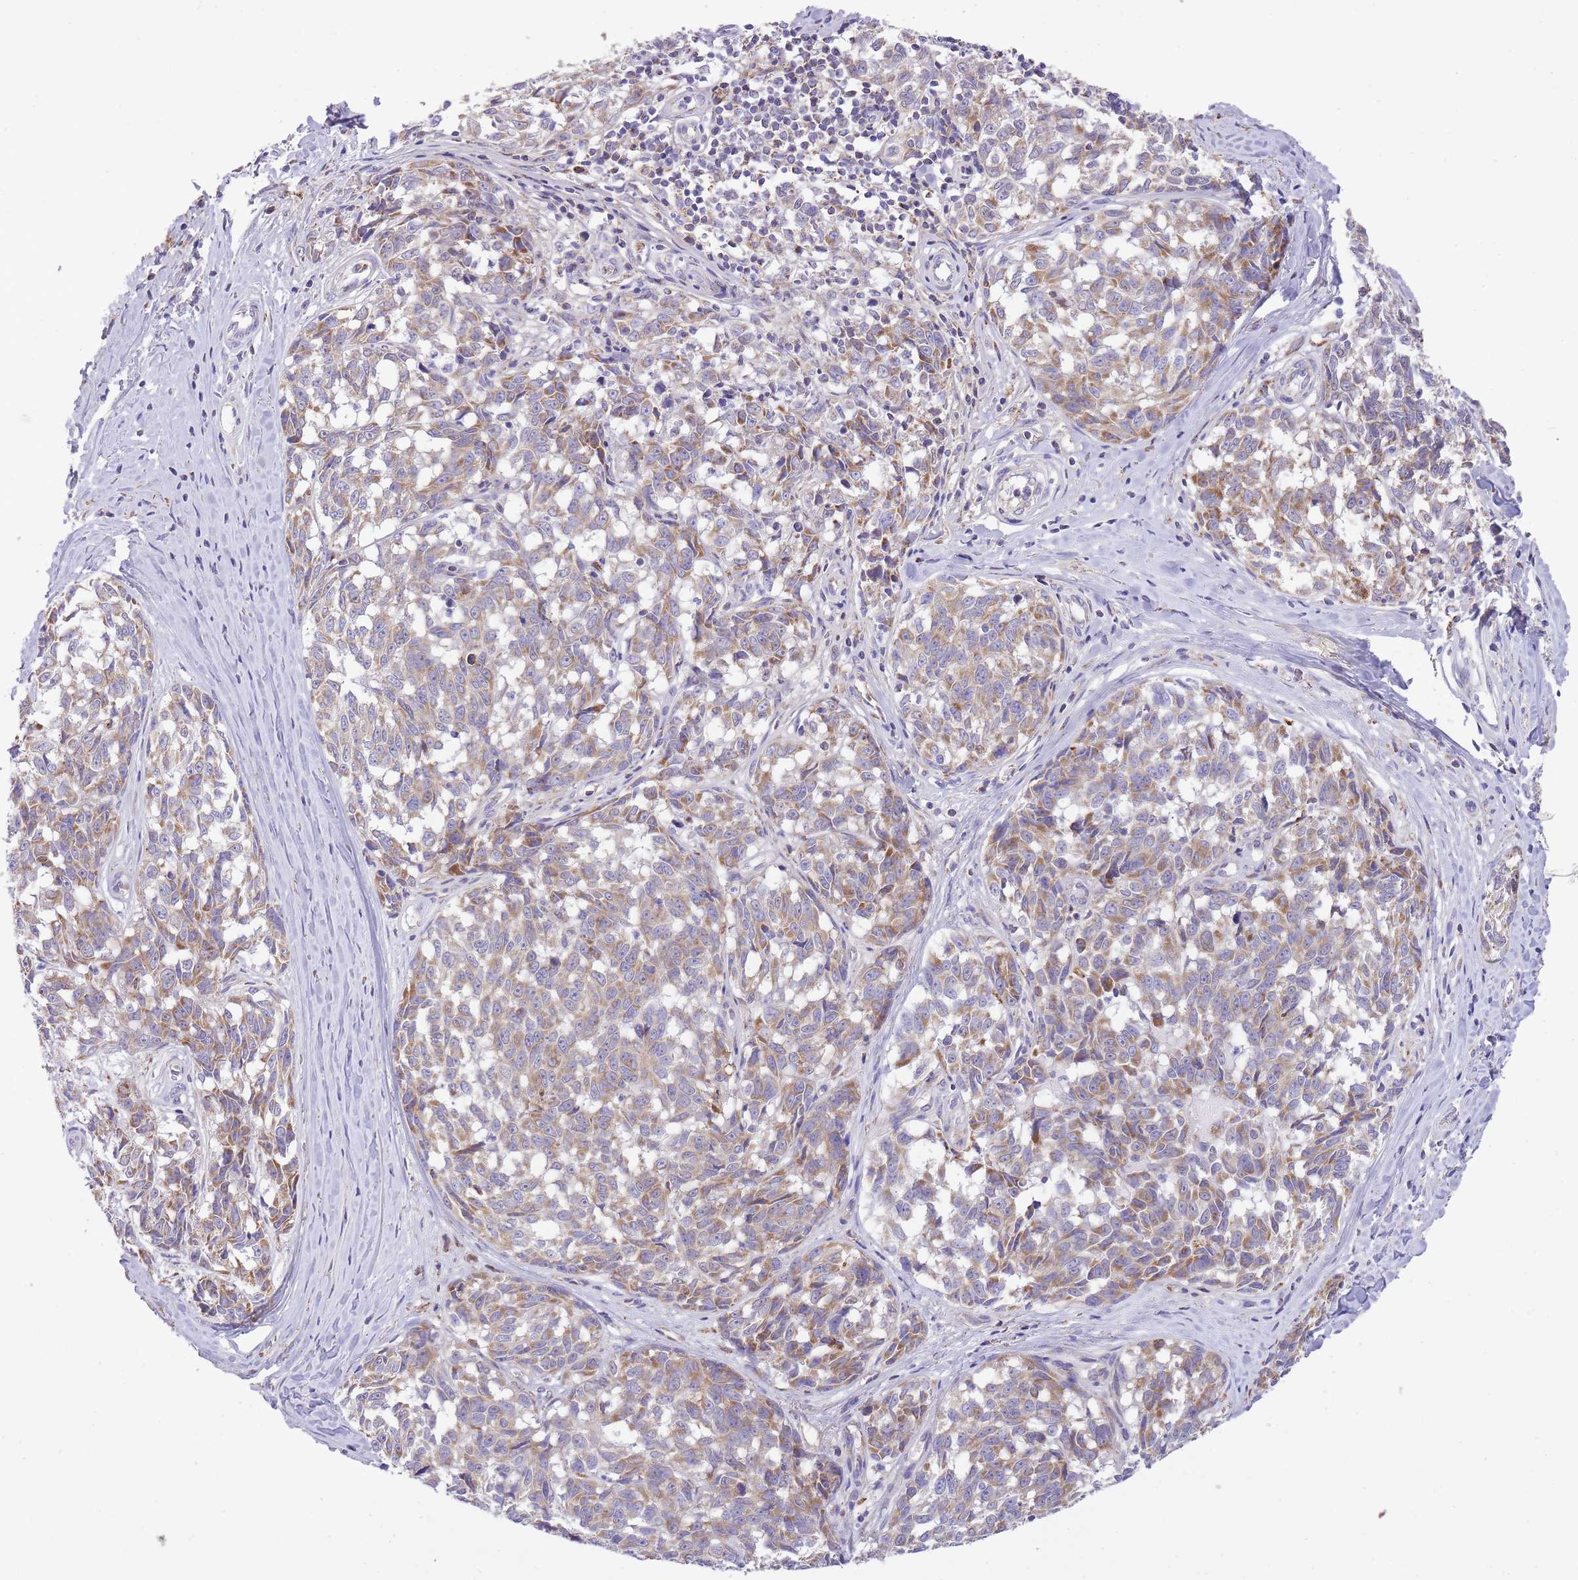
{"staining": {"intensity": "moderate", "quantity": "25%-75%", "location": "cytoplasmic/membranous"}, "tissue": "melanoma", "cell_type": "Tumor cells", "image_type": "cancer", "snomed": [{"axis": "morphology", "description": "Normal tissue, NOS"}, {"axis": "morphology", "description": "Malignant melanoma, NOS"}, {"axis": "topography", "description": "Skin"}], "caption": "Immunohistochemistry of malignant melanoma exhibits medium levels of moderate cytoplasmic/membranous staining in approximately 25%-75% of tumor cells.", "gene": "ST3GAL3", "patient": {"sex": "female", "age": 64}}